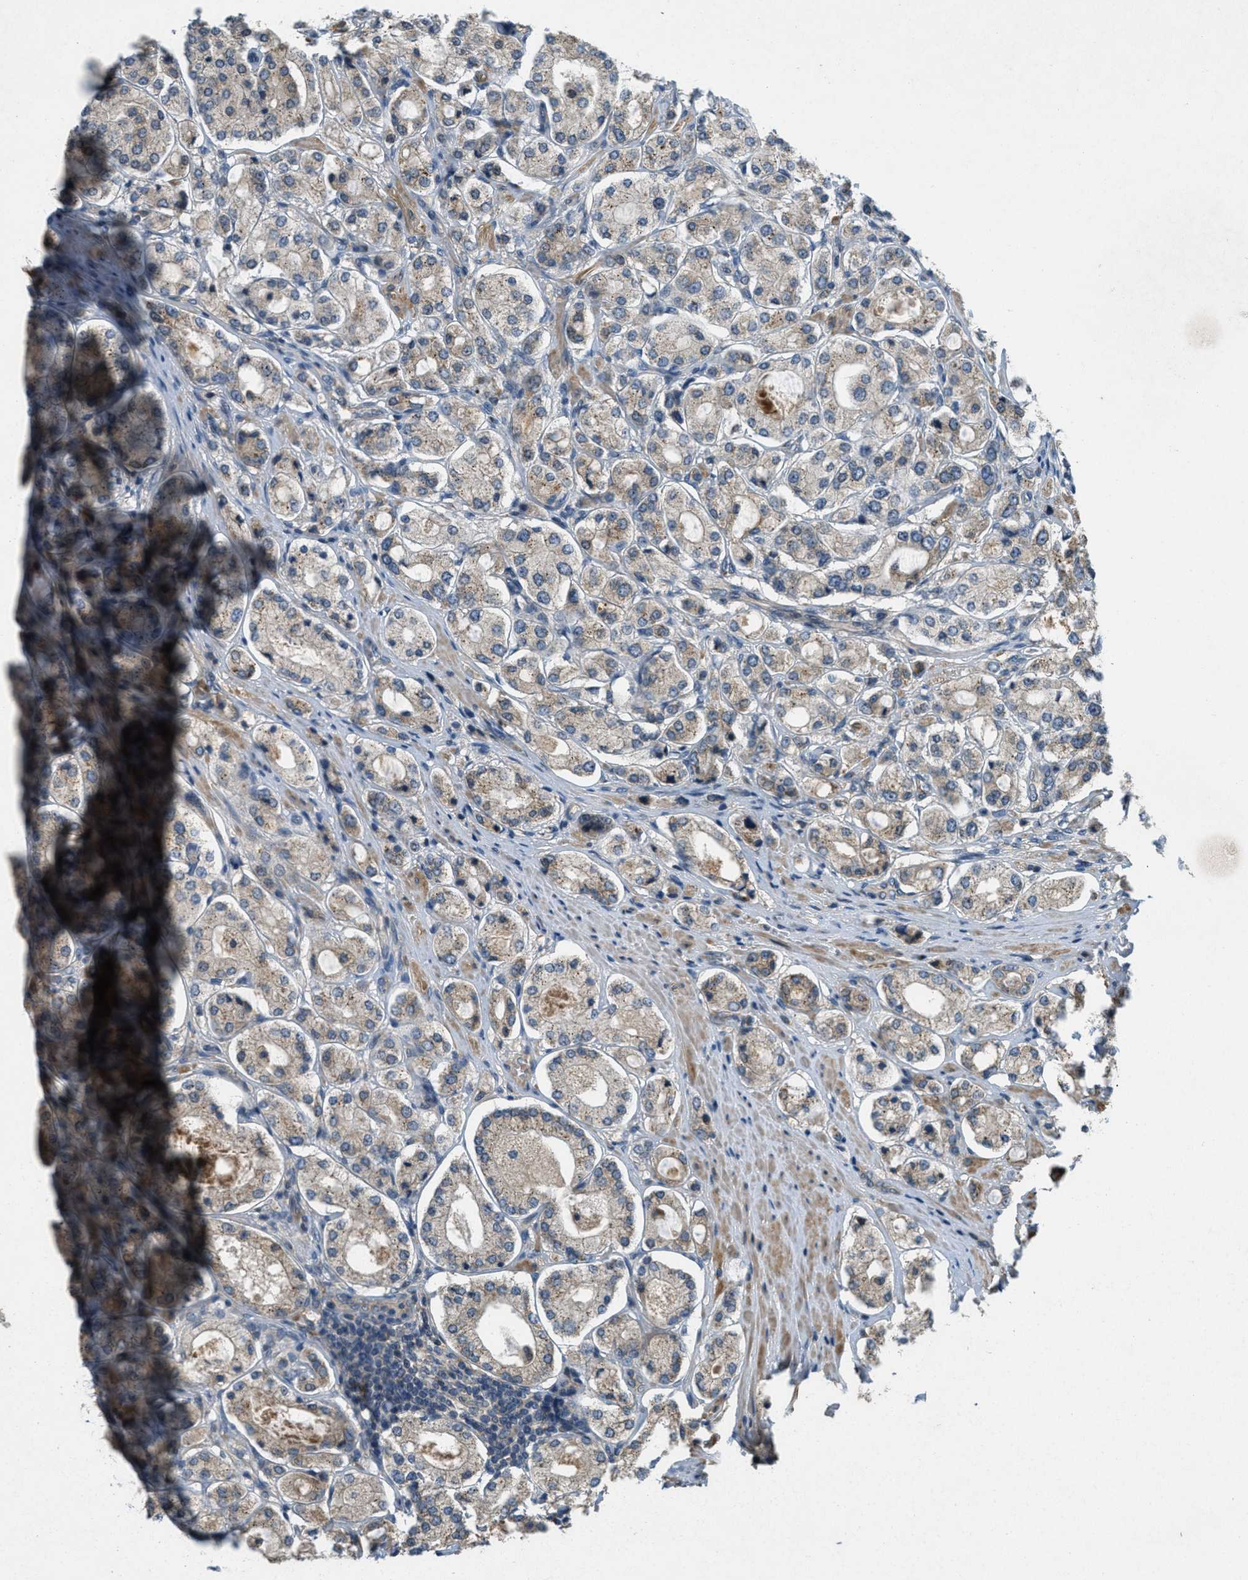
{"staining": {"intensity": "weak", "quantity": ">75%", "location": "cytoplasmic/membranous"}, "tissue": "prostate cancer", "cell_type": "Tumor cells", "image_type": "cancer", "snomed": [{"axis": "morphology", "description": "Adenocarcinoma, High grade"}, {"axis": "topography", "description": "Prostate"}], "caption": "High-magnification brightfield microscopy of adenocarcinoma (high-grade) (prostate) stained with DAB (brown) and counterstained with hematoxylin (blue). tumor cells exhibit weak cytoplasmic/membranous positivity is present in approximately>75% of cells.", "gene": "ADCY6", "patient": {"sex": "male", "age": 65}}